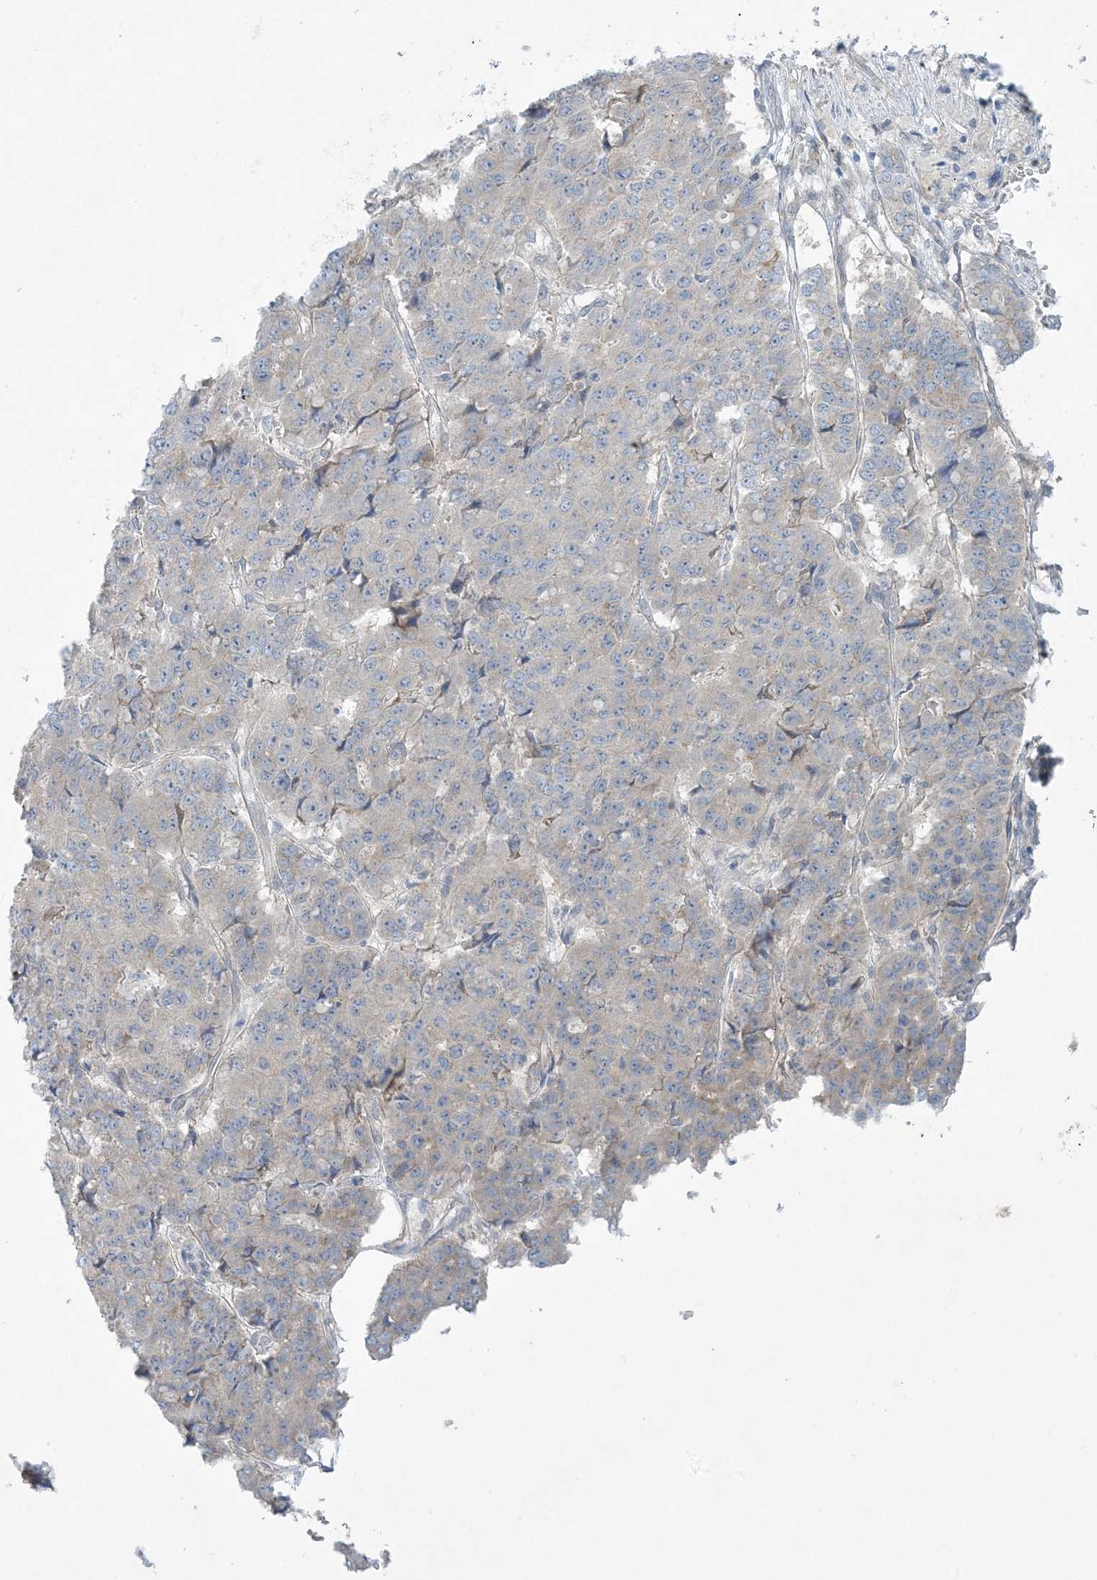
{"staining": {"intensity": "weak", "quantity": "<25%", "location": "cytoplasmic/membranous"}, "tissue": "pancreatic cancer", "cell_type": "Tumor cells", "image_type": "cancer", "snomed": [{"axis": "morphology", "description": "Adenocarcinoma, NOS"}, {"axis": "topography", "description": "Pancreas"}], "caption": "Immunohistochemistry micrograph of neoplastic tissue: pancreatic adenocarcinoma stained with DAB reveals no significant protein expression in tumor cells.", "gene": "SCN3A", "patient": {"sex": "male", "age": 50}}